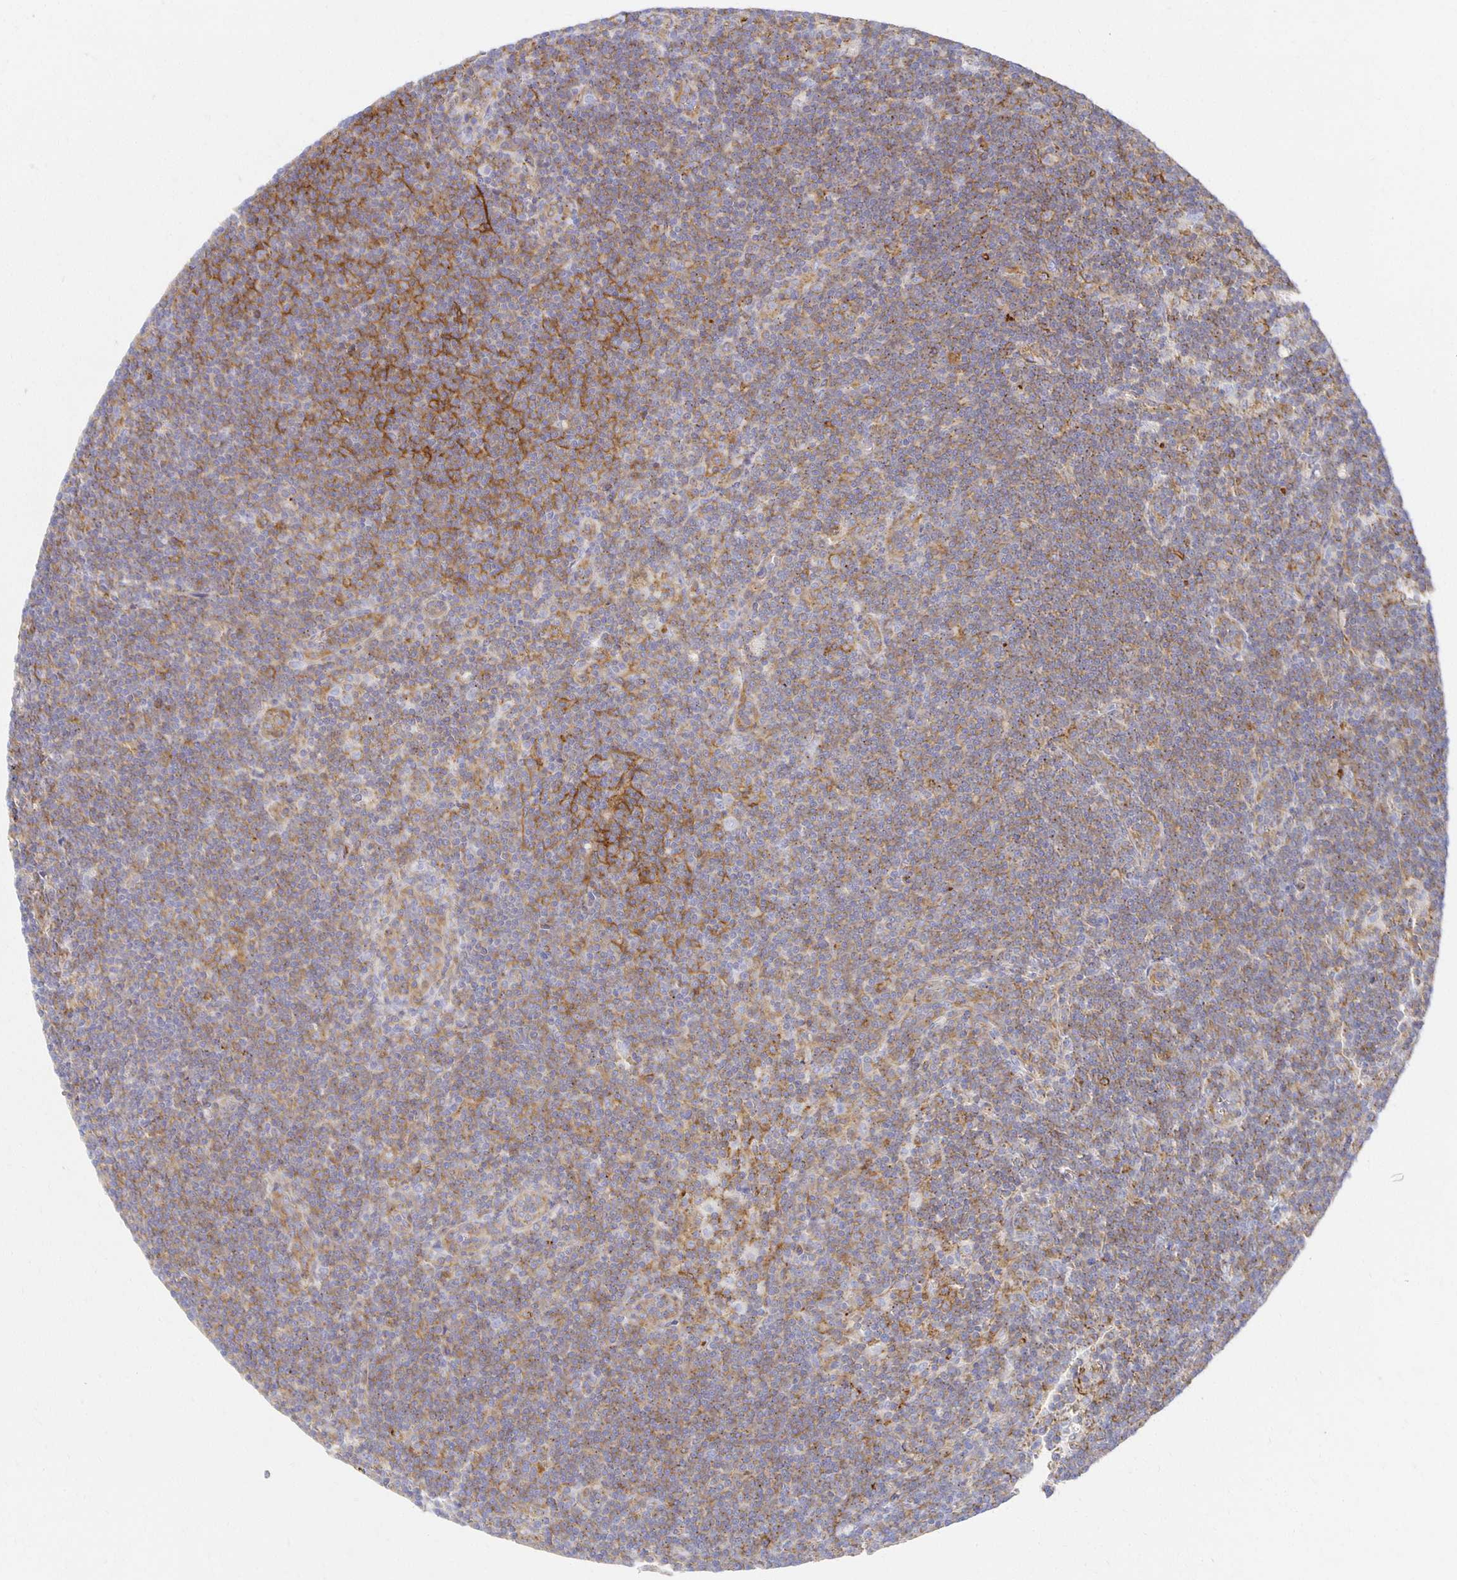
{"staining": {"intensity": "weak", "quantity": ">75%", "location": "cytoplasmic/membranous"}, "tissue": "lymphoma", "cell_type": "Tumor cells", "image_type": "cancer", "snomed": [{"axis": "morphology", "description": "Malignant lymphoma, non-Hodgkin's type, Low grade"}, {"axis": "topography", "description": "Lymph node"}], "caption": "Protein staining of lymphoma tissue demonstrates weak cytoplasmic/membranous positivity in approximately >75% of tumor cells. (Brightfield microscopy of DAB IHC at high magnification).", "gene": "TAAR1", "patient": {"sex": "female", "age": 73}}